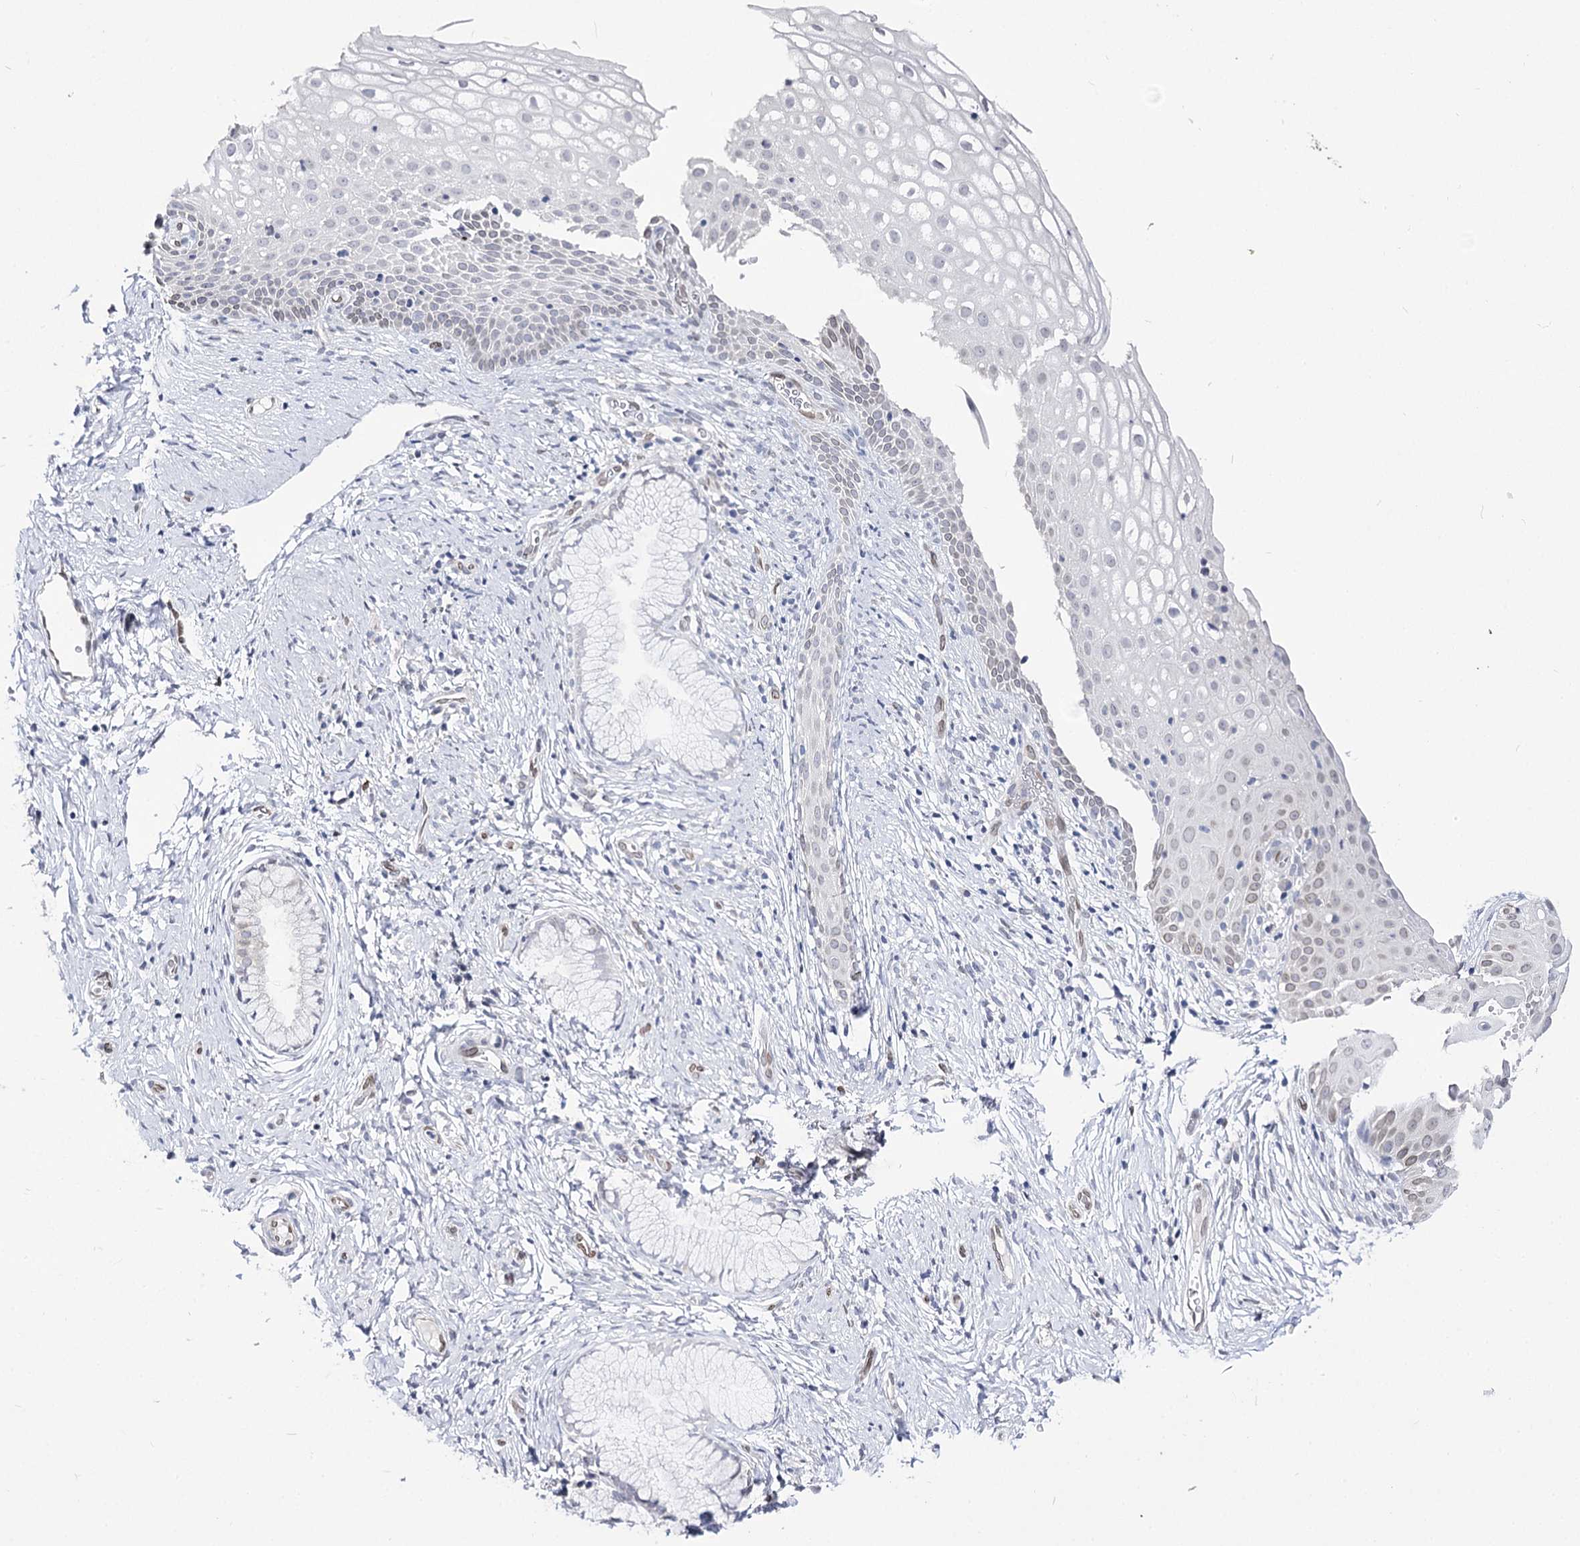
{"staining": {"intensity": "negative", "quantity": "none", "location": "none"}, "tissue": "cervix", "cell_type": "Glandular cells", "image_type": "normal", "snomed": [{"axis": "morphology", "description": "Normal tissue, NOS"}, {"axis": "topography", "description": "Cervix"}], "caption": "The photomicrograph demonstrates no staining of glandular cells in benign cervix.", "gene": "TMEM201", "patient": {"sex": "female", "age": 33}}